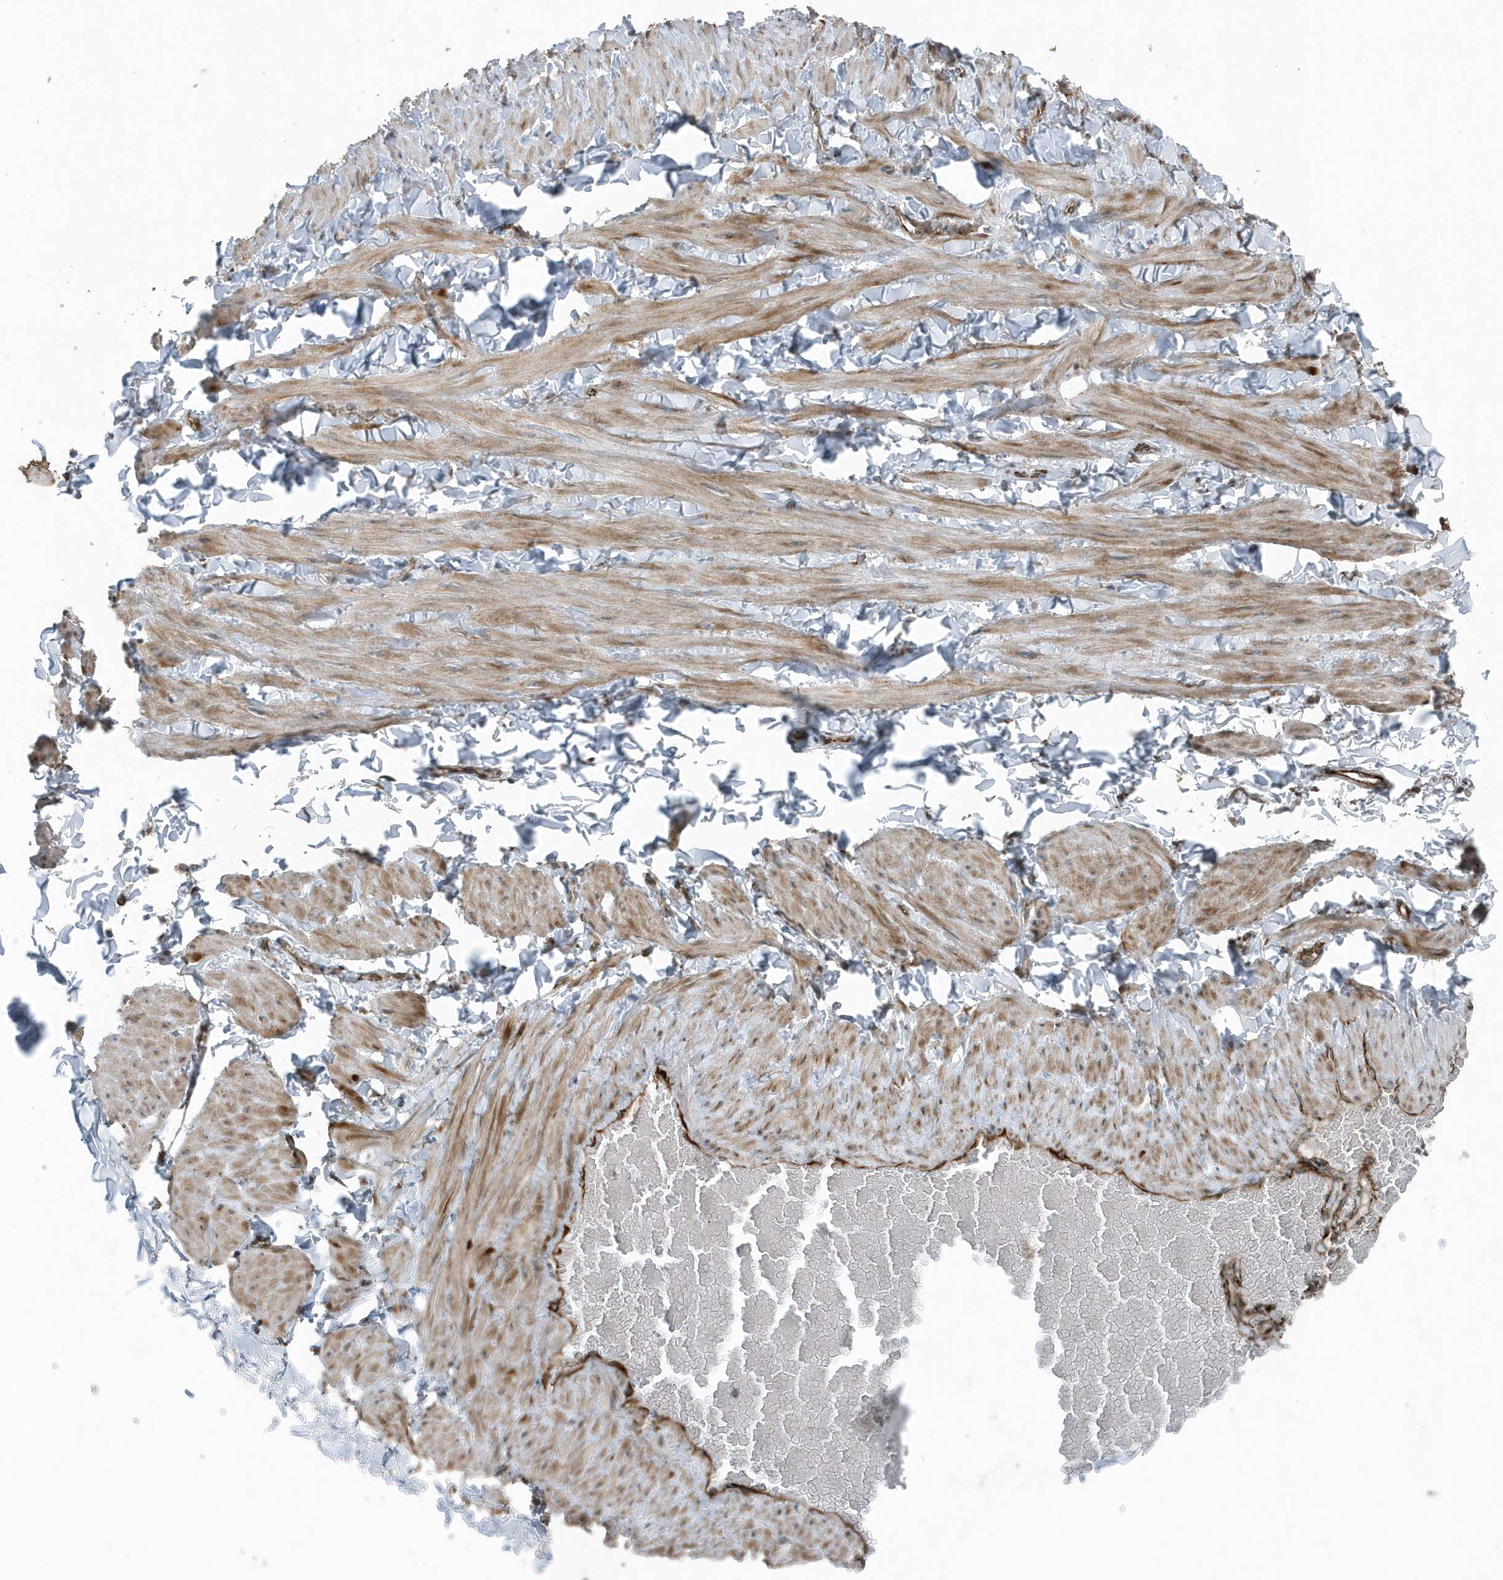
{"staining": {"intensity": "weak", "quantity": "25%-75%", "location": "cytoplasmic/membranous"}, "tissue": "adipose tissue", "cell_type": "Adipocytes", "image_type": "normal", "snomed": [{"axis": "morphology", "description": "Normal tissue, NOS"}, {"axis": "topography", "description": "Adipose tissue"}, {"axis": "topography", "description": "Vascular tissue"}, {"axis": "topography", "description": "Peripheral nerve tissue"}], "caption": "DAB immunohistochemical staining of normal human adipose tissue shows weak cytoplasmic/membranous protein positivity in about 25%-75% of adipocytes. The staining is performed using DAB (3,3'-diaminobenzidine) brown chromogen to label protein expression. The nuclei are counter-stained blue using hematoxylin.", "gene": "GCC2", "patient": {"sex": "male", "age": 25}}